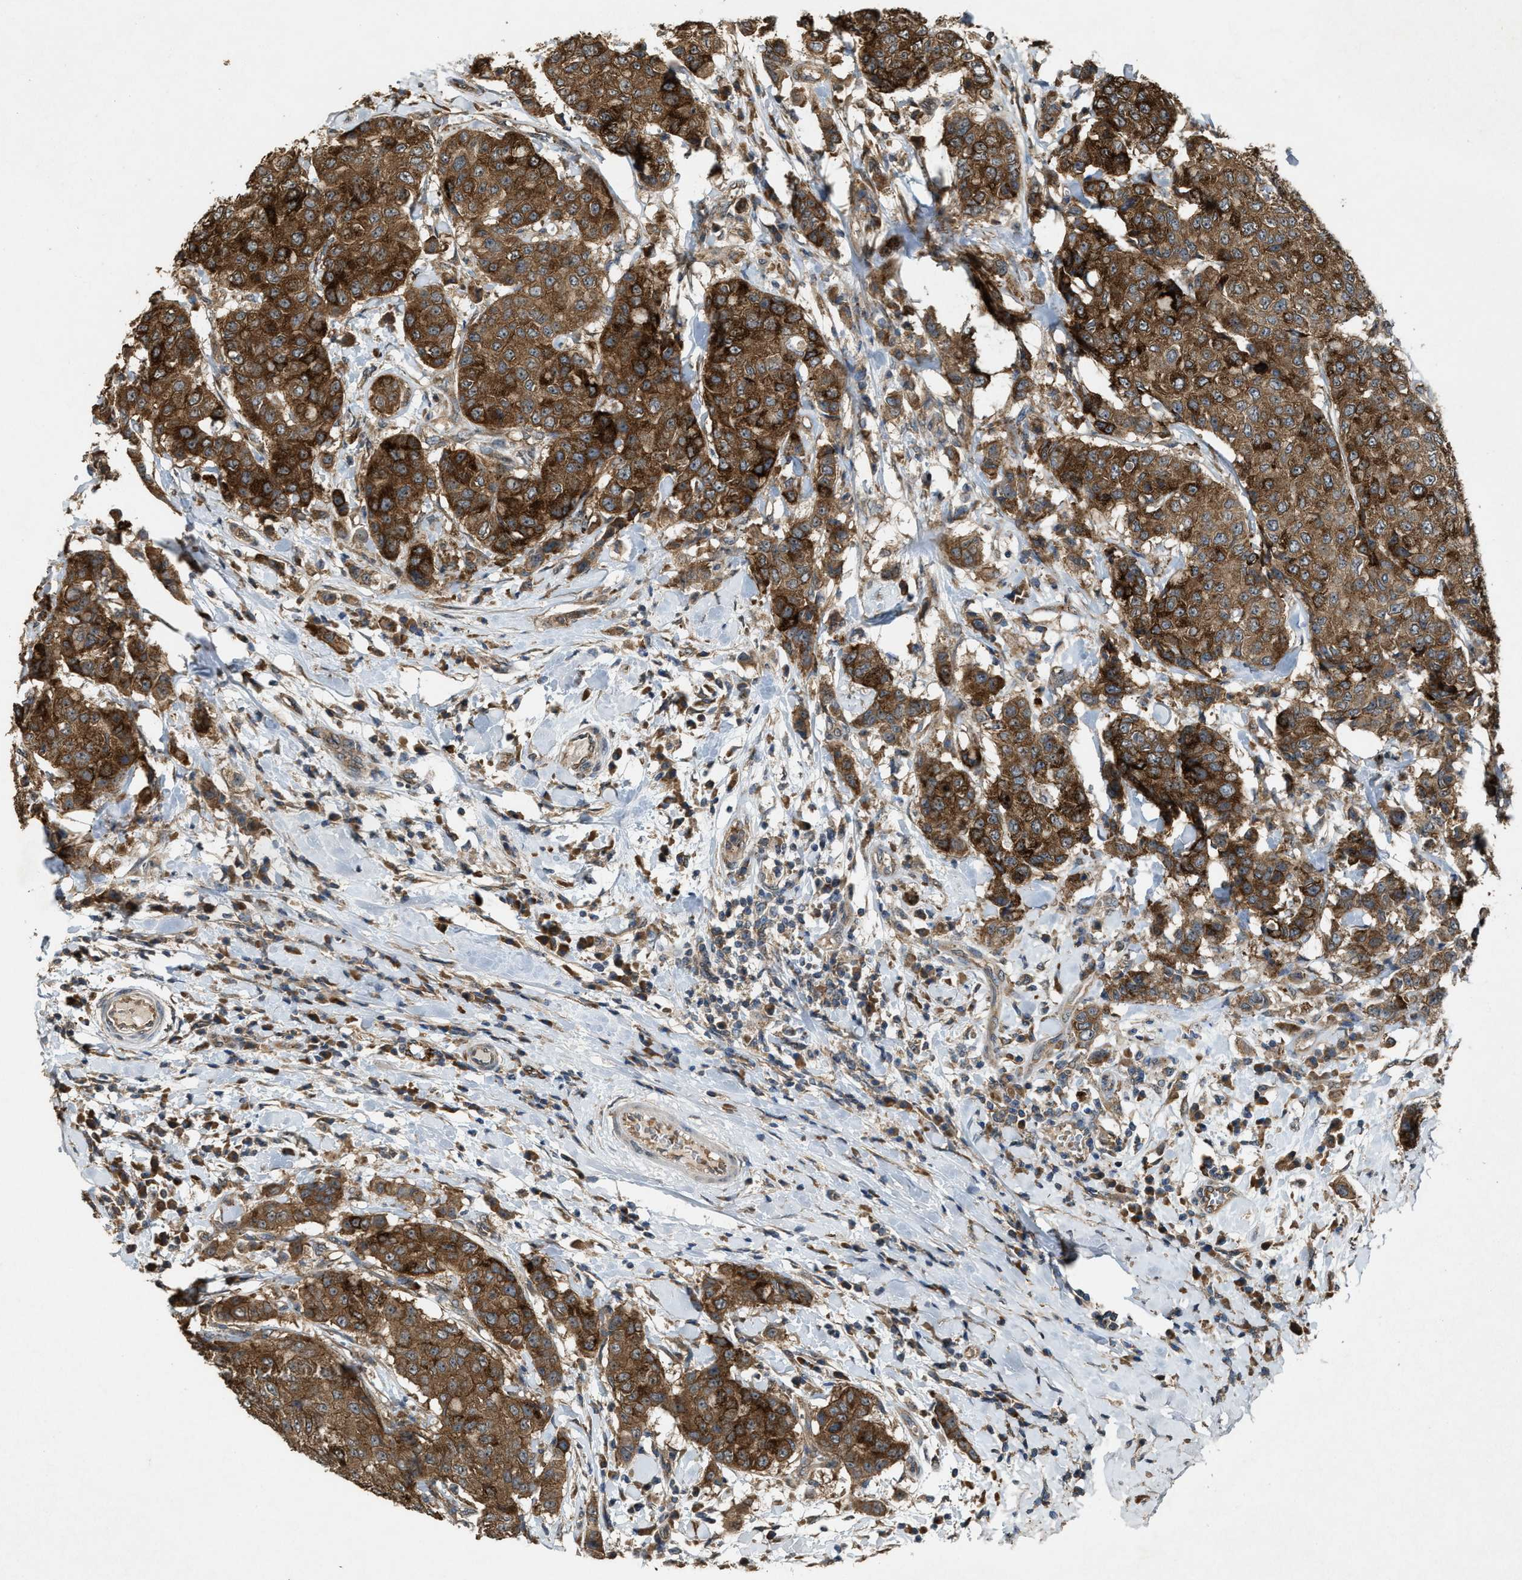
{"staining": {"intensity": "strong", "quantity": ">75%", "location": "cytoplasmic/membranous"}, "tissue": "breast cancer", "cell_type": "Tumor cells", "image_type": "cancer", "snomed": [{"axis": "morphology", "description": "Duct carcinoma"}, {"axis": "topography", "description": "Breast"}], "caption": "An image of breast cancer (invasive ductal carcinoma) stained for a protein shows strong cytoplasmic/membranous brown staining in tumor cells. (Stains: DAB (3,3'-diaminobenzidine) in brown, nuclei in blue, Microscopy: brightfield microscopy at high magnification).", "gene": "ARHGEF5", "patient": {"sex": "female", "age": 27}}